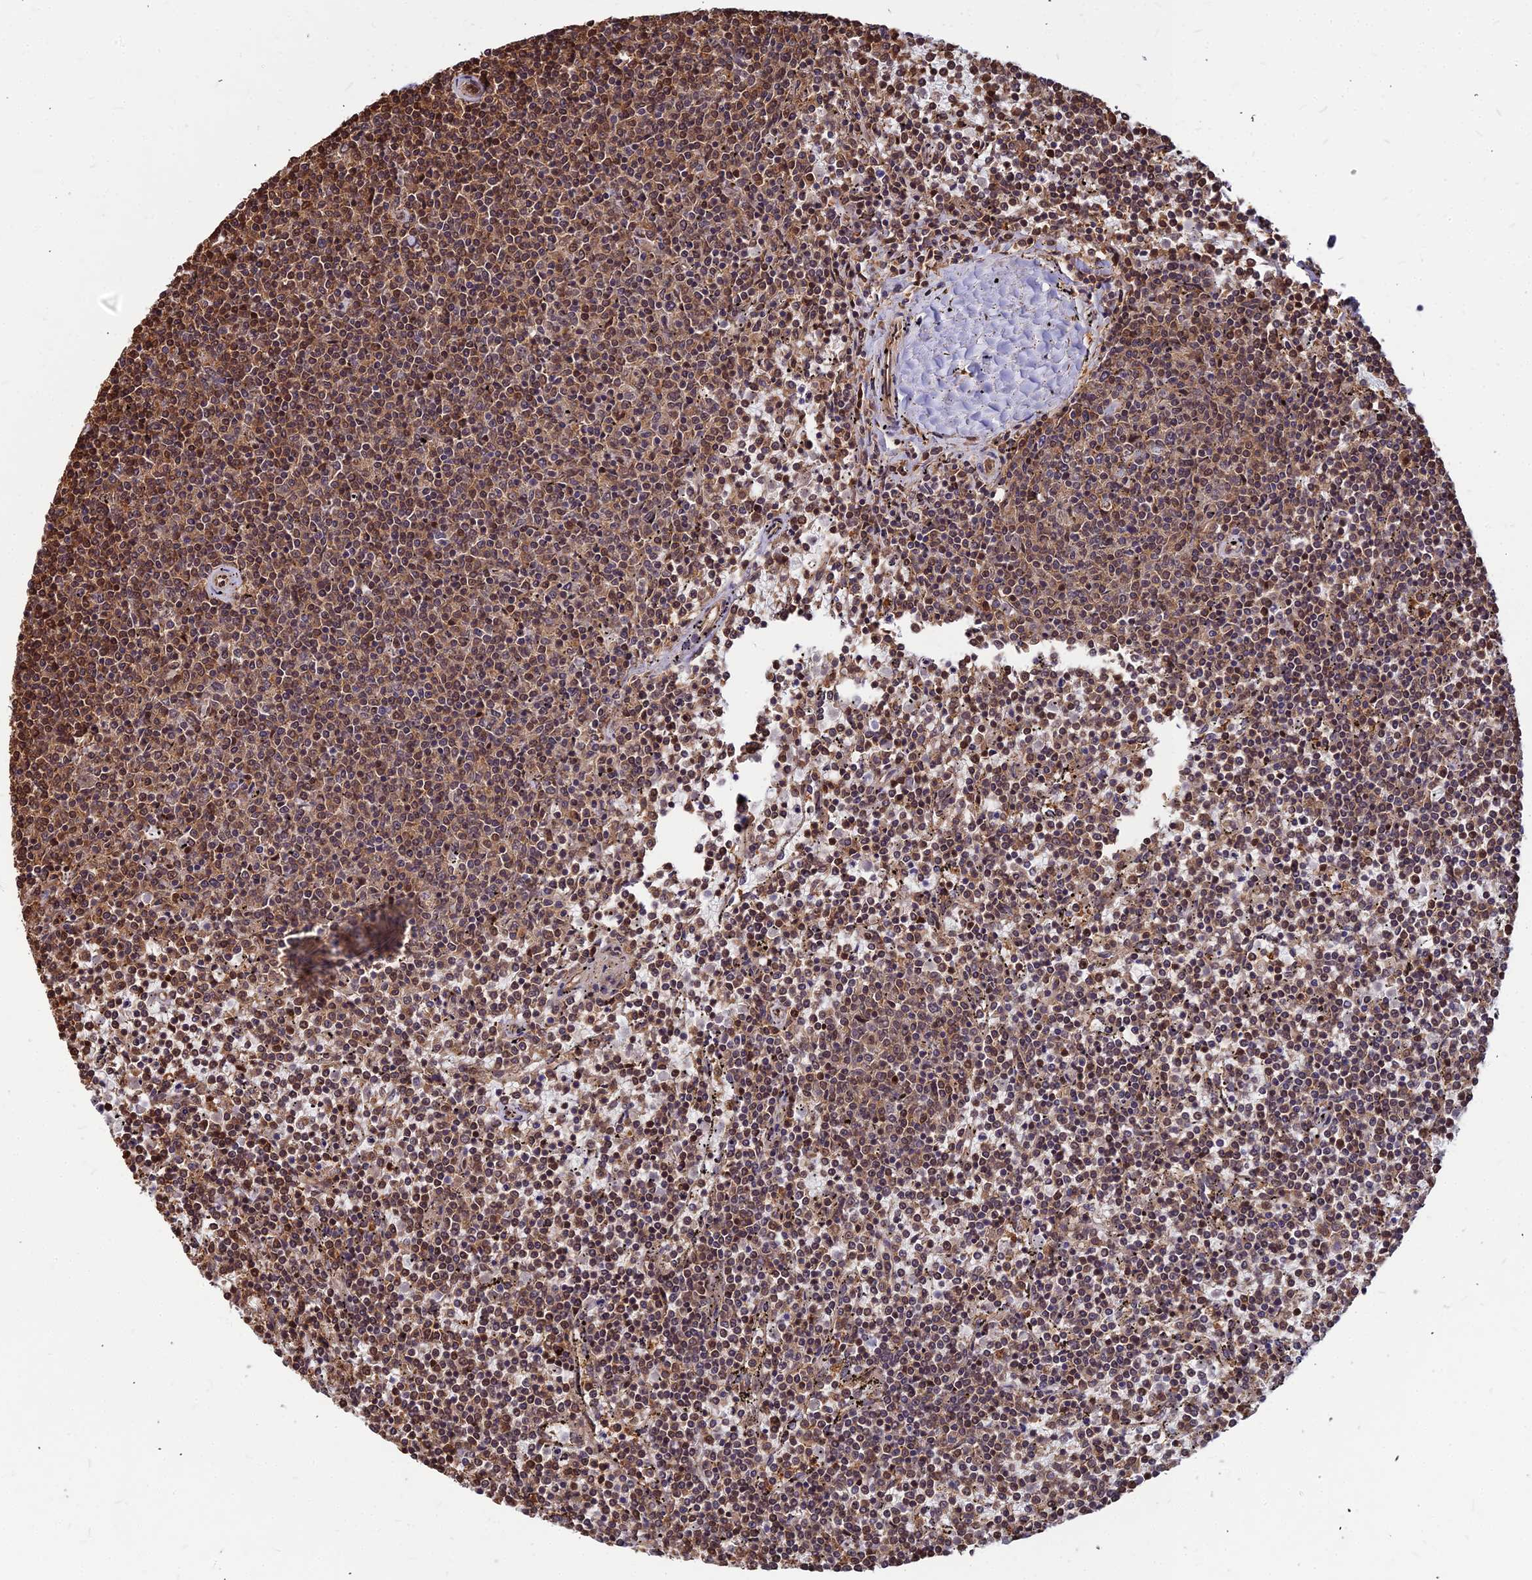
{"staining": {"intensity": "moderate", "quantity": "25%-75%", "location": "cytoplasmic/membranous"}, "tissue": "lymphoma", "cell_type": "Tumor cells", "image_type": "cancer", "snomed": [{"axis": "morphology", "description": "Malignant lymphoma, non-Hodgkin's type, Low grade"}, {"axis": "topography", "description": "Spleen"}], "caption": "Brown immunohistochemical staining in human lymphoma displays moderate cytoplasmic/membranous expression in about 25%-75% of tumor cells.", "gene": "ZNF467", "patient": {"sex": "female", "age": 50}}